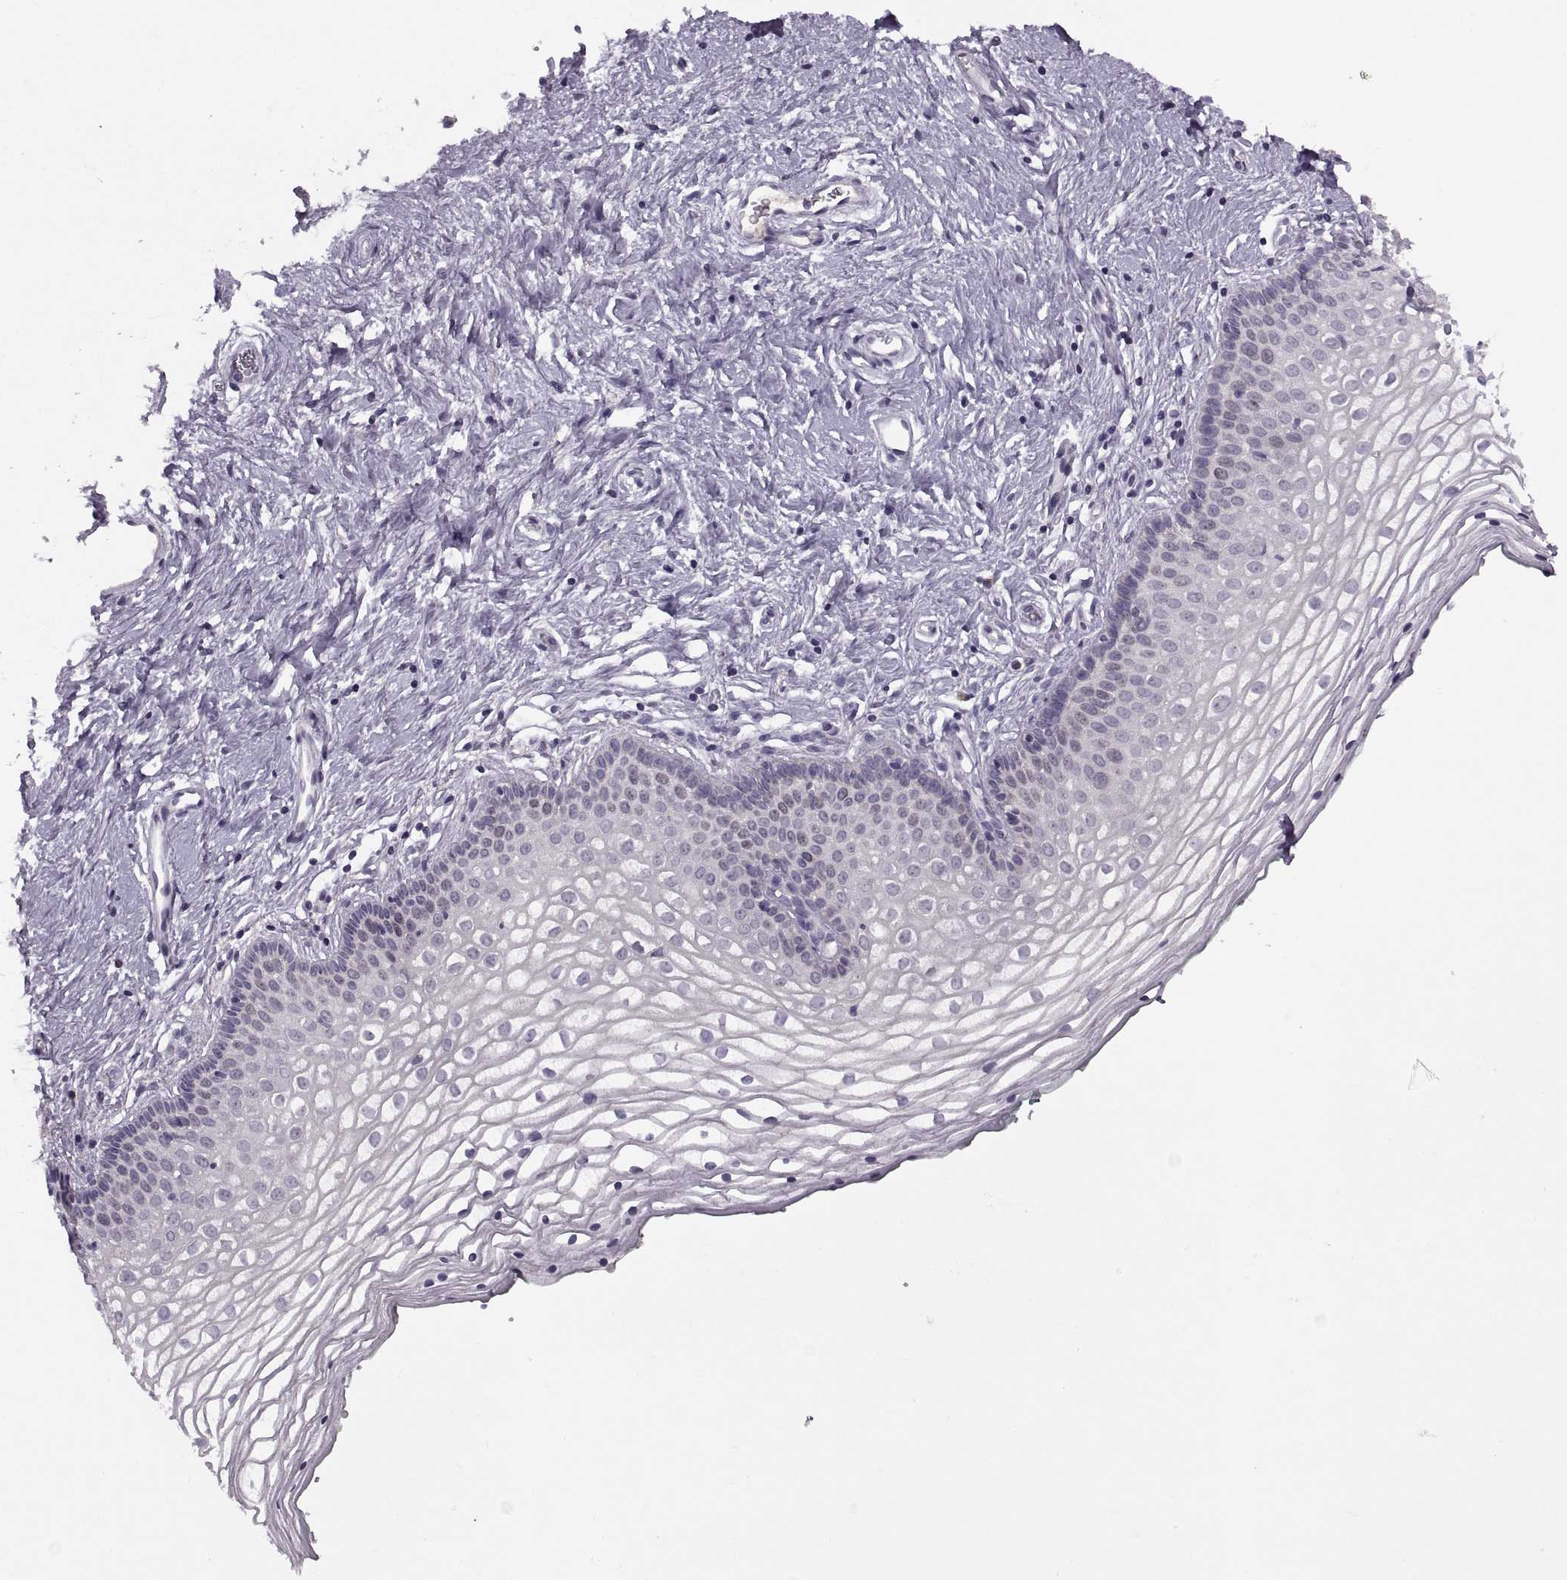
{"staining": {"intensity": "negative", "quantity": "none", "location": "none"}, "tissue": "vagina", "cell_type": "Squamous epithelial cells", "image_type": "normal", "snomed": [{"axis": "morphology", "description": "Normal tissue, NOS"}, {"axis": "topography", "description": "Vagina"}], "caption": "A photomicrograph of vagina stained for a protein shows no brown staining in squamous epithelial cells. The staining was performed using DAB to visualize the protein expression in brown, while the nuclei were stained in blue with hematoxylin (Magnification: 20x).", "gene": "CACNA1F", "patient": {"sex": "female", "age": 36}}